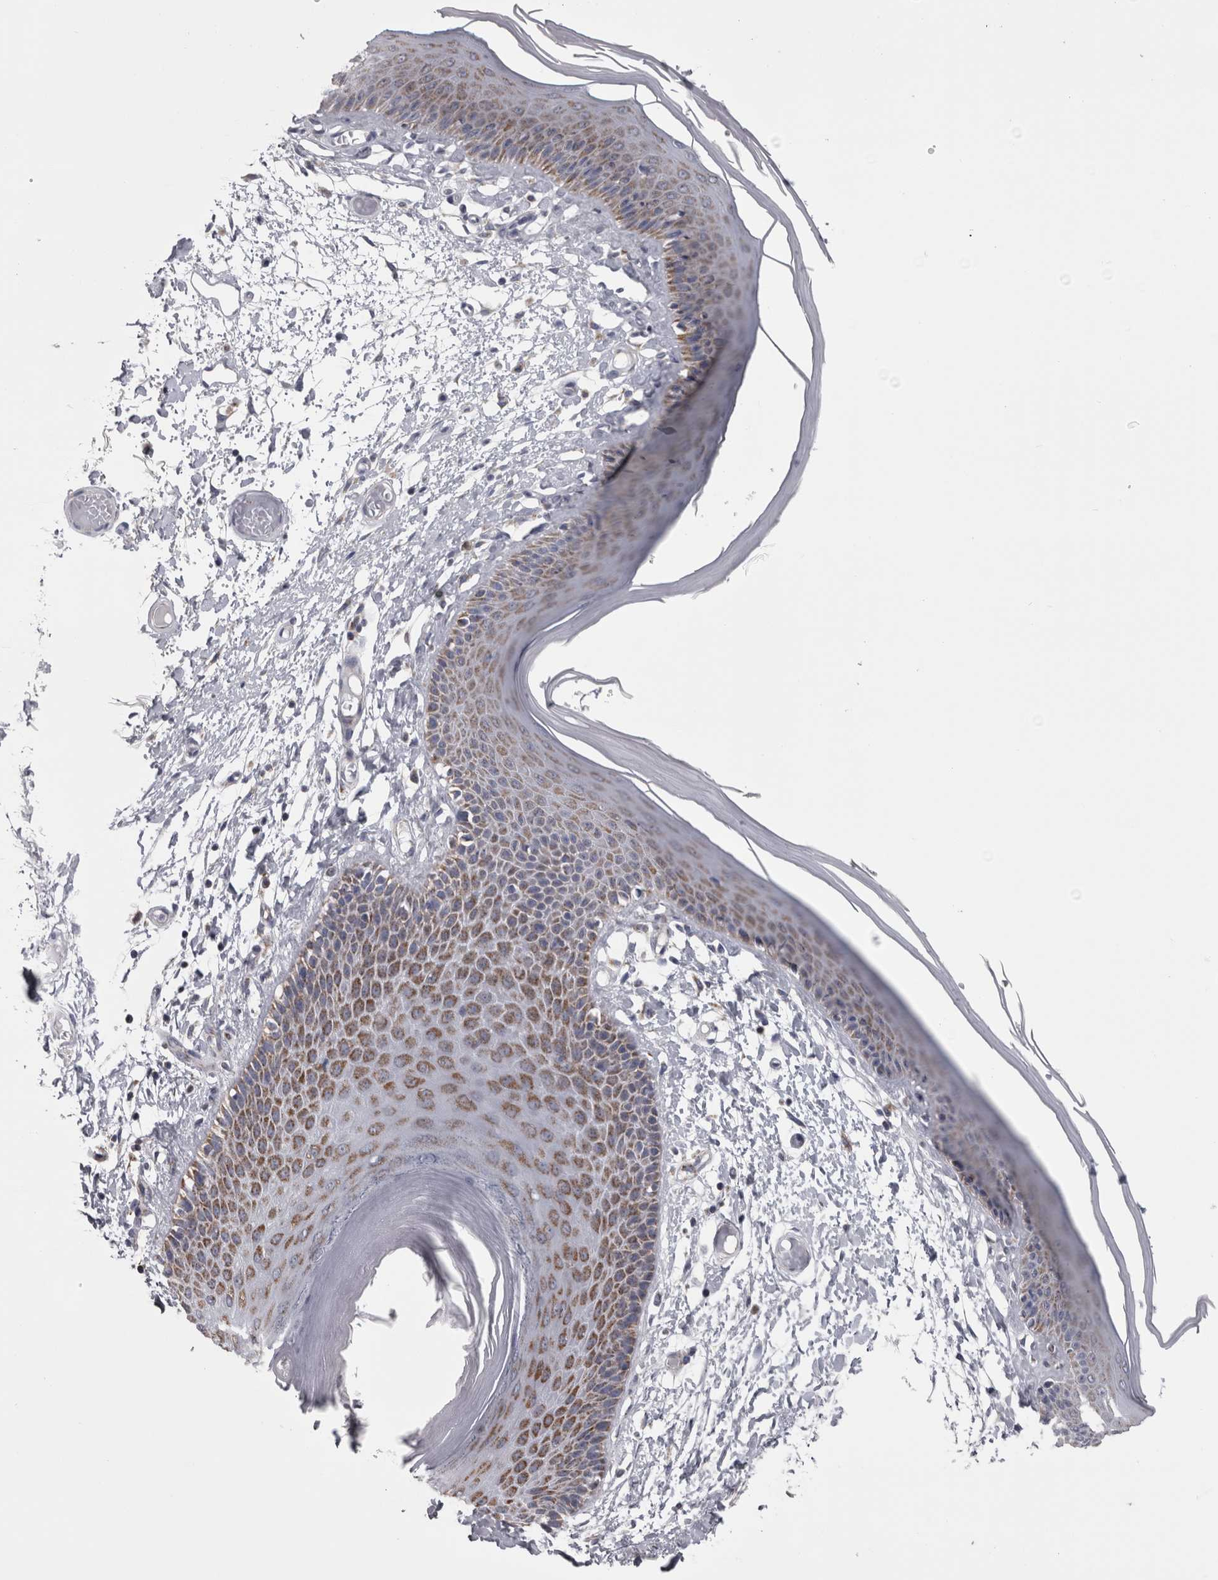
{"staining": {"intensity": "moderate", "quantity": ">75%", "location": "cytoplasmic/membranous"}, "tissue": "skin", "cell_type": "Epidermal cells", "image_type": "normal", "snomed": [{"axis": "morphology", "description": "Normal tissue, NOS"}, {"axis": "topography", "description": "Vulva"}], "caption": "Skin stained with DAB (3,3'-diaminobenzidine) immunohistochemistry demonstrates medium levels of moderate cytoplasmic/membranous expression in approximately >75% of epidermal cells. The staining was performed using DAB (3,3'-diaminobenzidine), with brown indicating positive protein expression. Nuclei are stained blue with hematoxylin.", "gene": "DBT", "patient": {"sex": "female", "age": 73}}